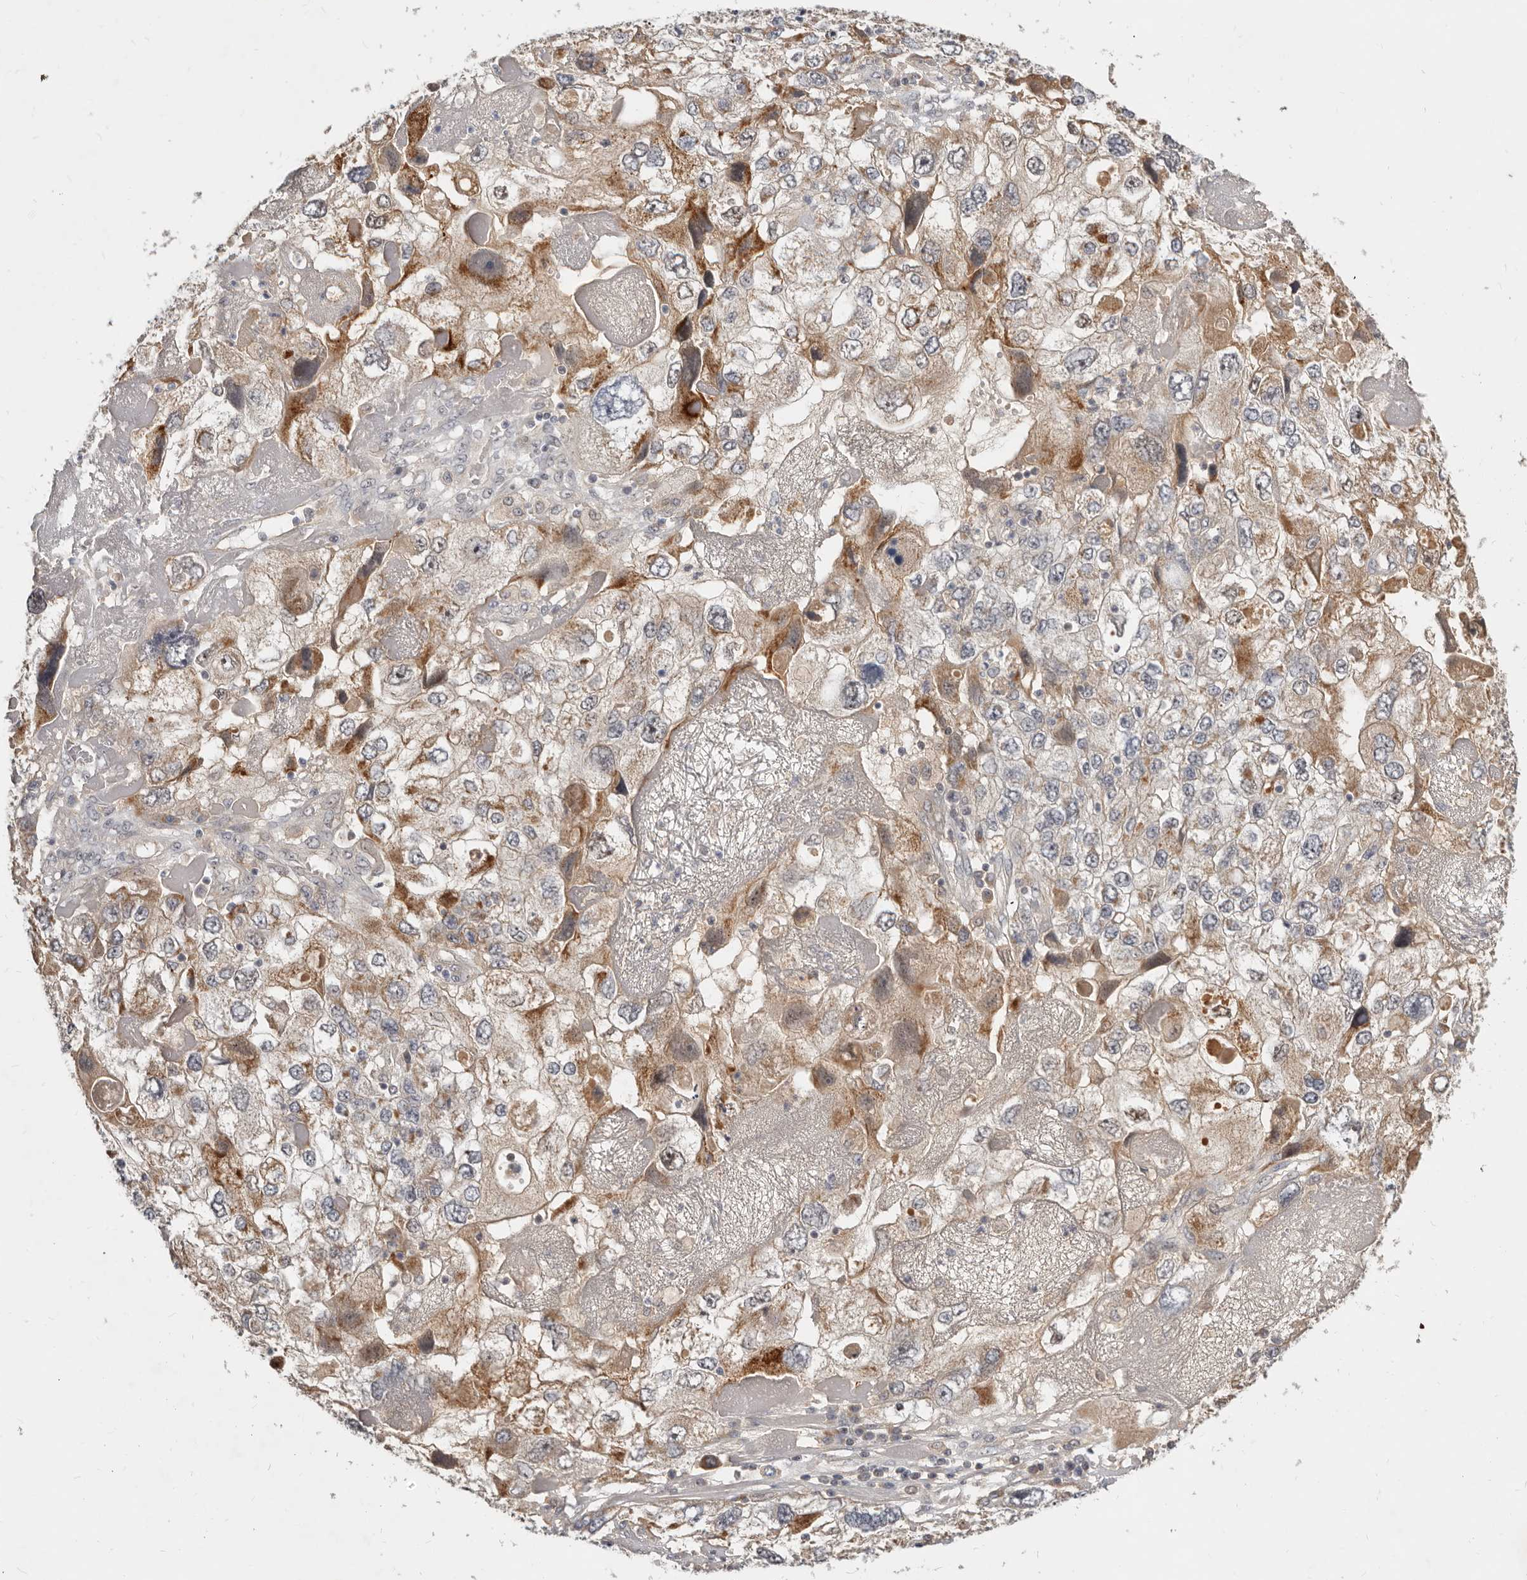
{"staining": {"intensity": "moderate", "quantity": ">75%", "location": "cytoplasmic/membranous"}, "tissue": "endometrial cancer", "cell_type": "Tumor cells", "image_type": "cancer", "snomed": [{"axis": "morphology", "description": "Adenocarcinoma, NOS"}, {"axis": "topography", "description": "Endometrium"}], "caption": "Immunohistochemistry of endometrial adenocarcinoma exhibits medium levels of moderate cytoplasmic/membranous staining in approximately >75% of tumor cells.", "gene": "MICALL2", "patient": {"sex": "female", "age": 49}}